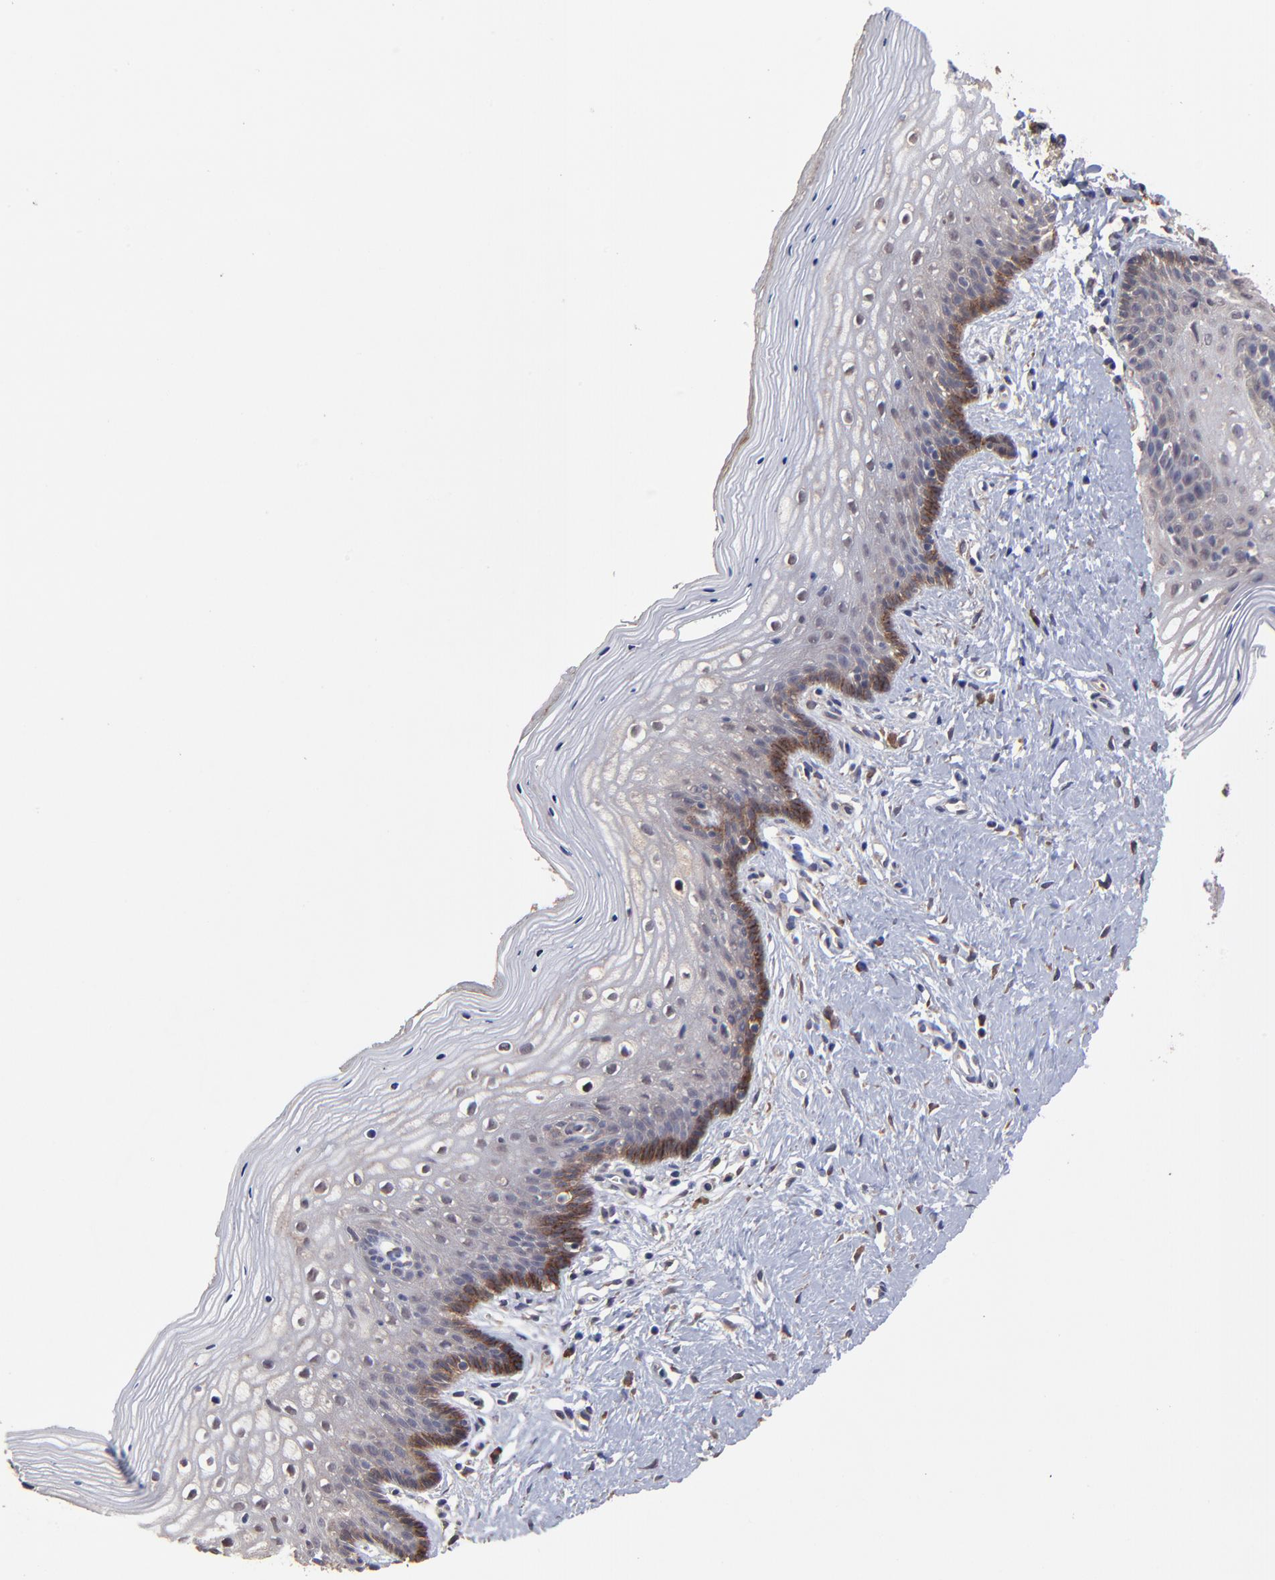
{"staining": {"intensity": "strong", "quantity": "<25%", "location": "cytoplasmic/membranous"}, "tissue": "vagina", "cell_type": "Squamous epithelial cells", "image_type": "normal", "snomed": [{"axis": "morphology", "description": "Normal tissue, NOS"}, {"axis": "topography", "description": "Vagina"}], "caption": "An immunohistochemistry (IHC) photomicrograph of benign tissue is shown. Protein staining in brown shows strong cytoplasmic/membranous positivity in vagina within squamous epithelial cells.", "gene": "CHL1", "patient": {"sex": "female", "age": 46}}